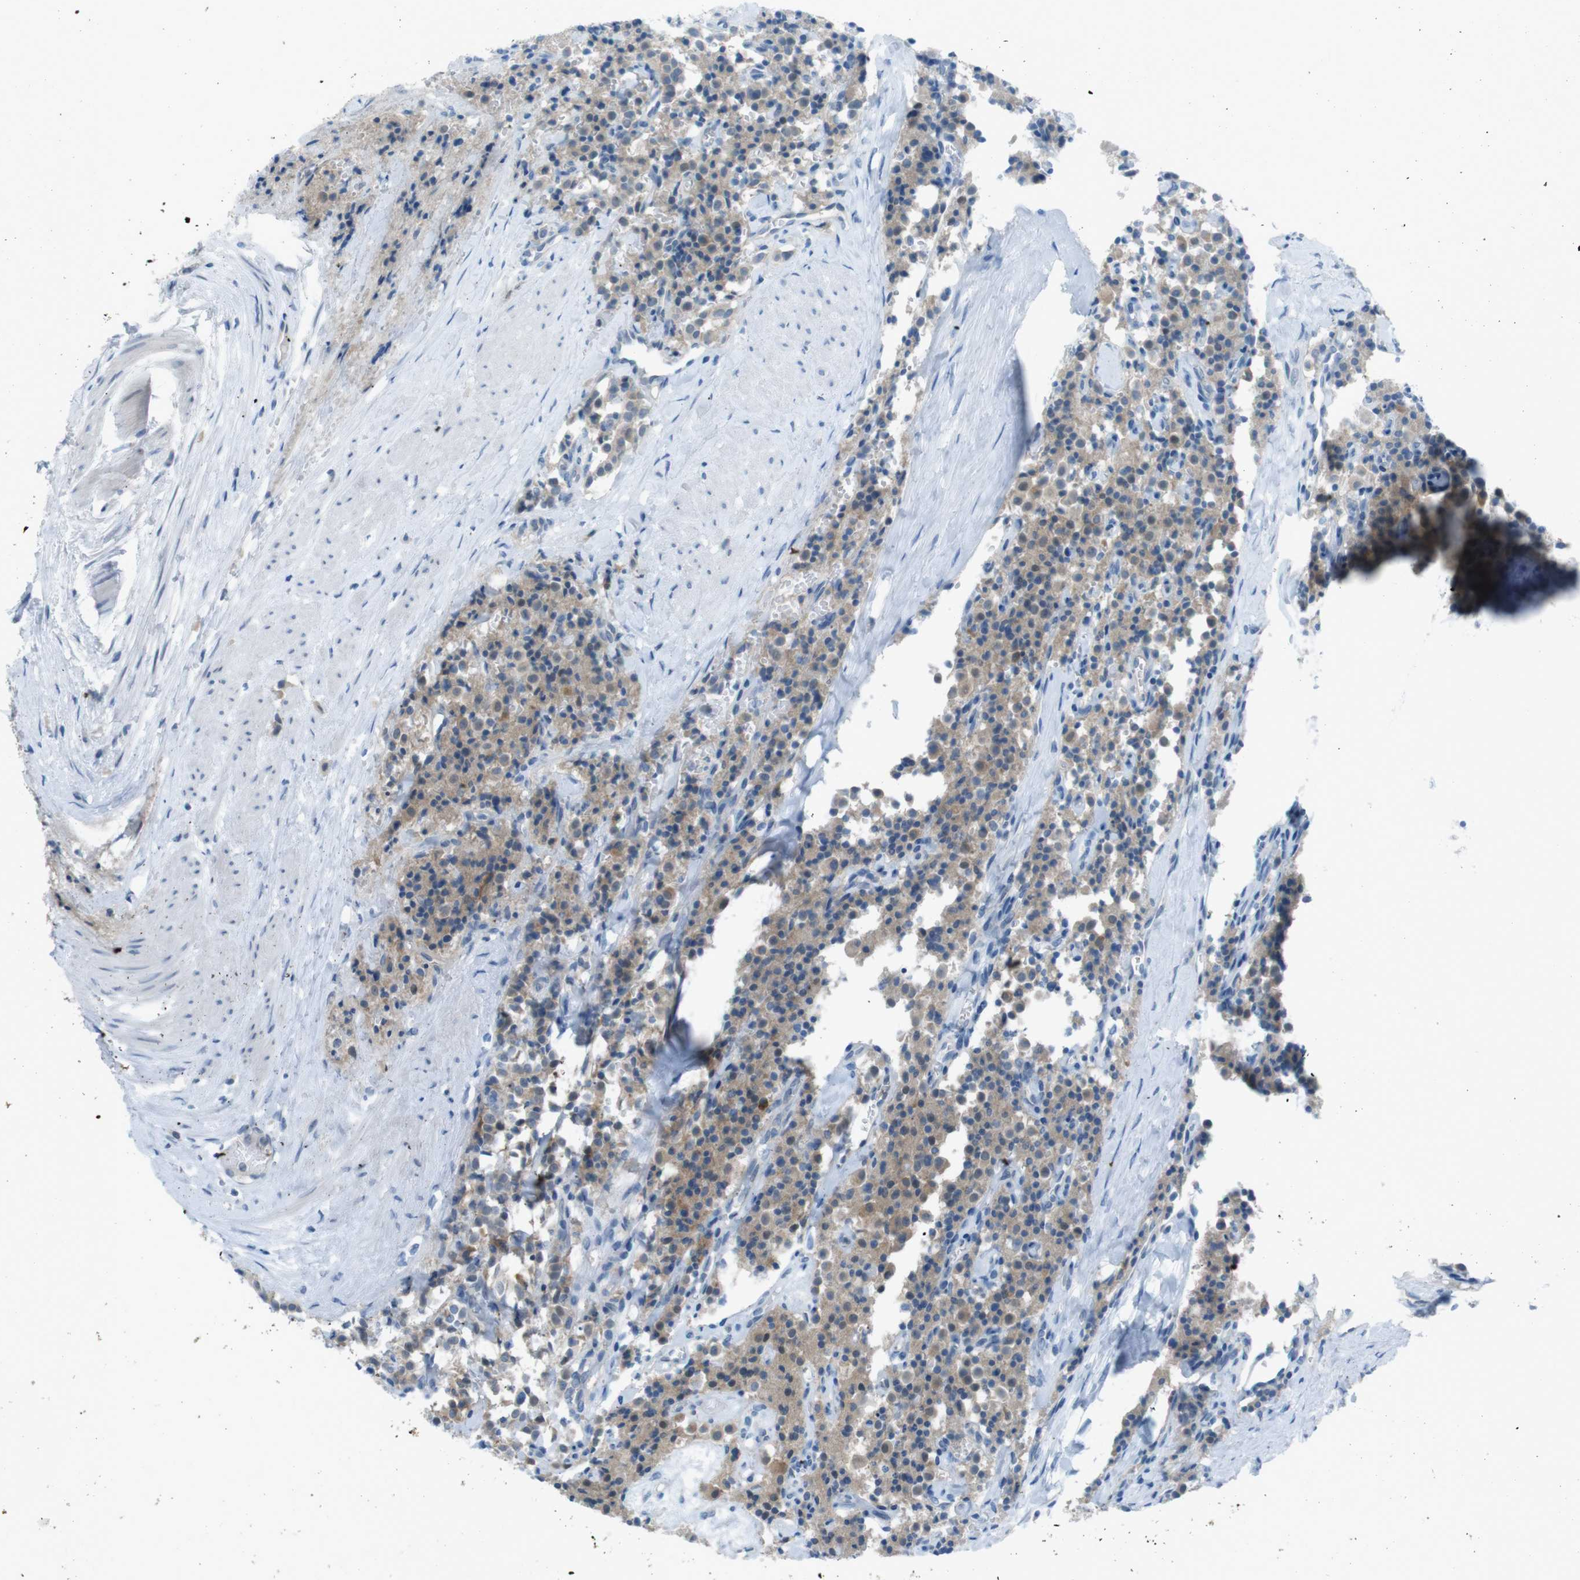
{"staining": {"intensity": "weak", "quantity": ">75%", "location": "cytoplasmic/membranous"}, "tissue": "carcinoid", "cell_type": "Tumor cells", "image_type": "cancer", "snomed": [{"axis": "morphology", "description": "Carcinoid, malignant, NOS"}, {"axis": "topography", "description": "Lung"}], "caption": "There is low levels of weak cytoplasmic/membranous expression in tumor cells of carcinoid, as demonstrated by immunohistochemical staining (brown color).", "gene": "ZDHHC20", "patient": {"sex": "male", "age": 30}}